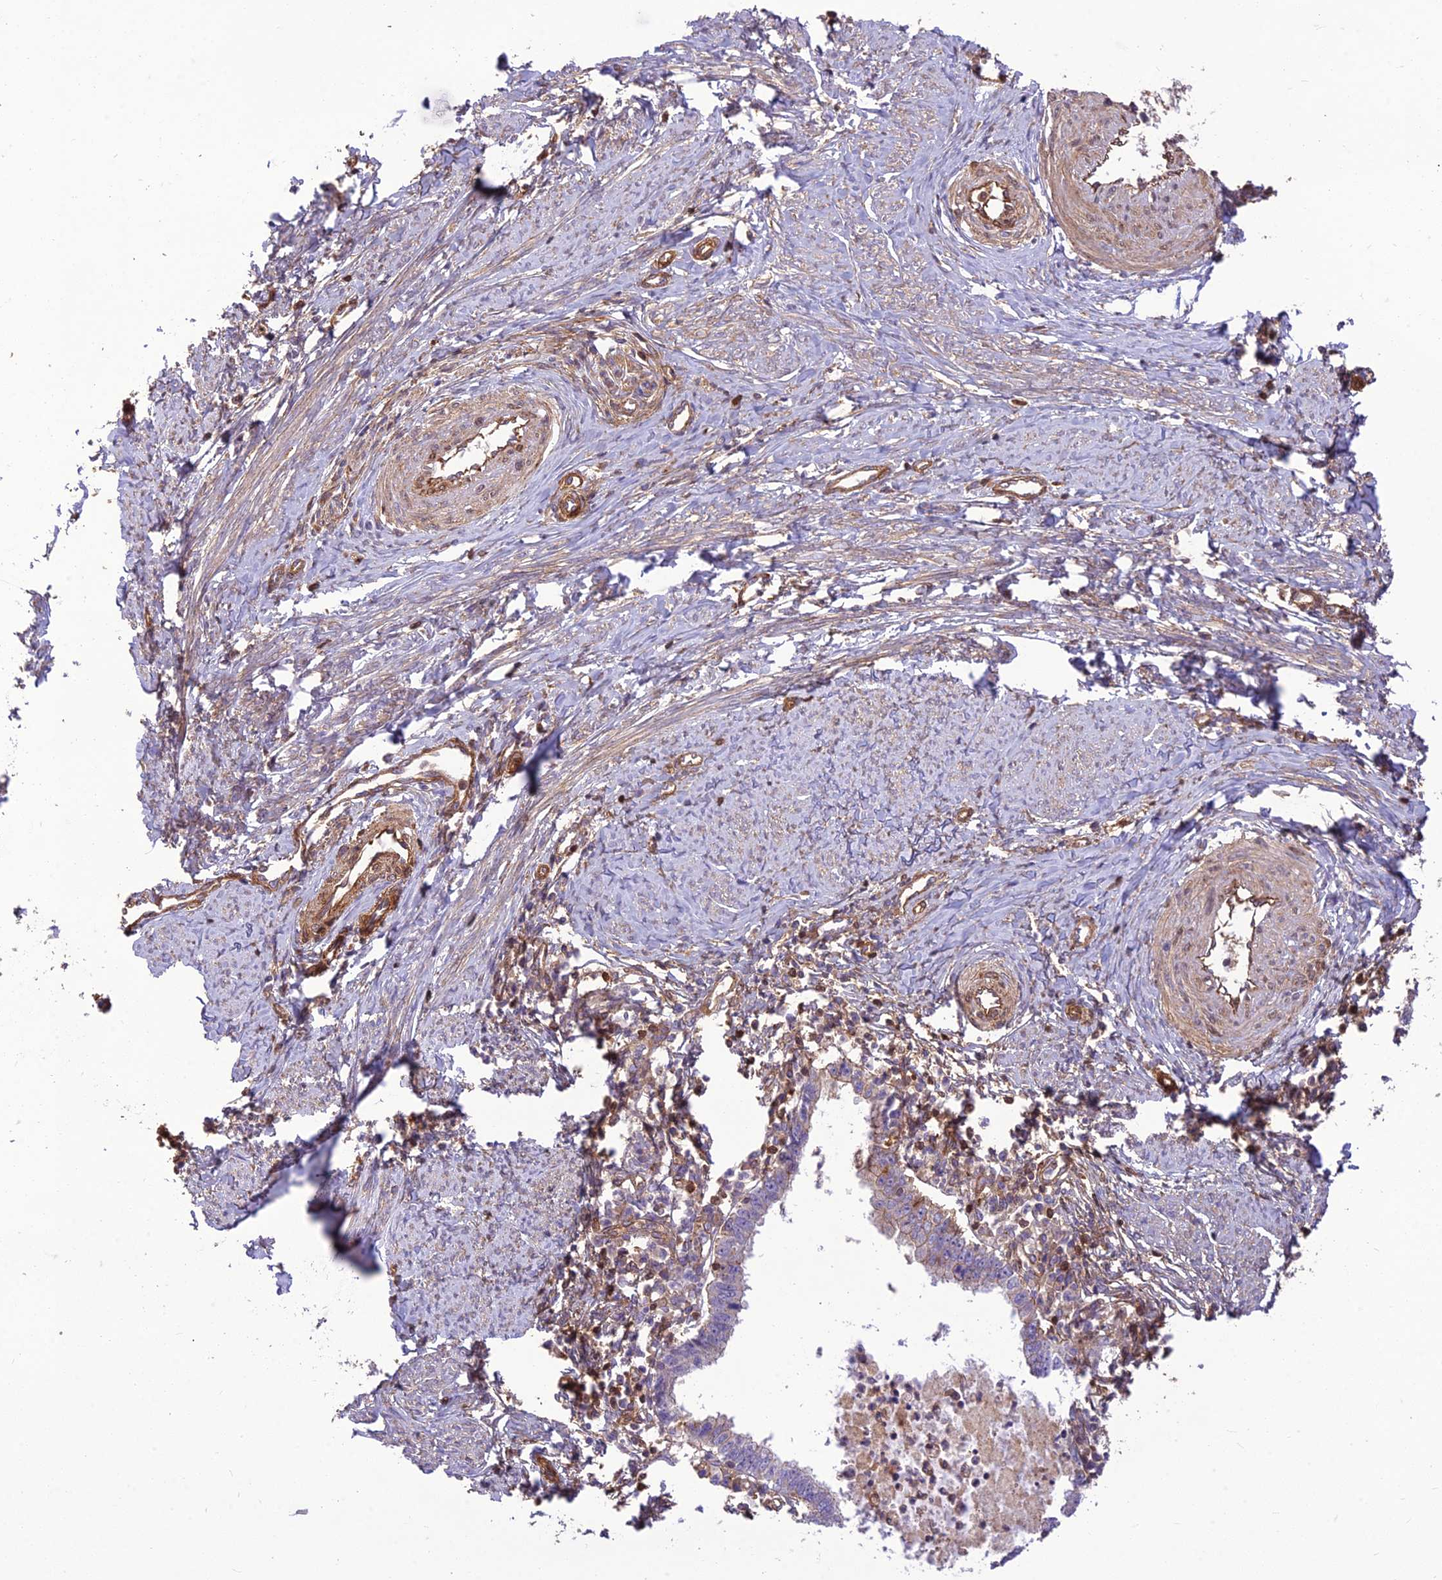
{"staining": {"intensity": "weak", "quantity": "<25%", "location": "cytoplasmic/membranous"}, "tissue": "cervical cancer", "cell_type": "Tumor cells", "image_type": "cancer", "snomed": [{"axis": "morphology", "description": "Adenocarcinoma, NOS"}, {"axis": "topography", "description": "Cervix"}], "caption": "High magnification brightfield microscopy of cervical adenocarcinoma stained with DAB (brown) and counterstained with hematoxylin (blue): tumor cells show no significant positivity.", "gene": "HPSE2", "patient": {"sex": "female", "age": 36}}